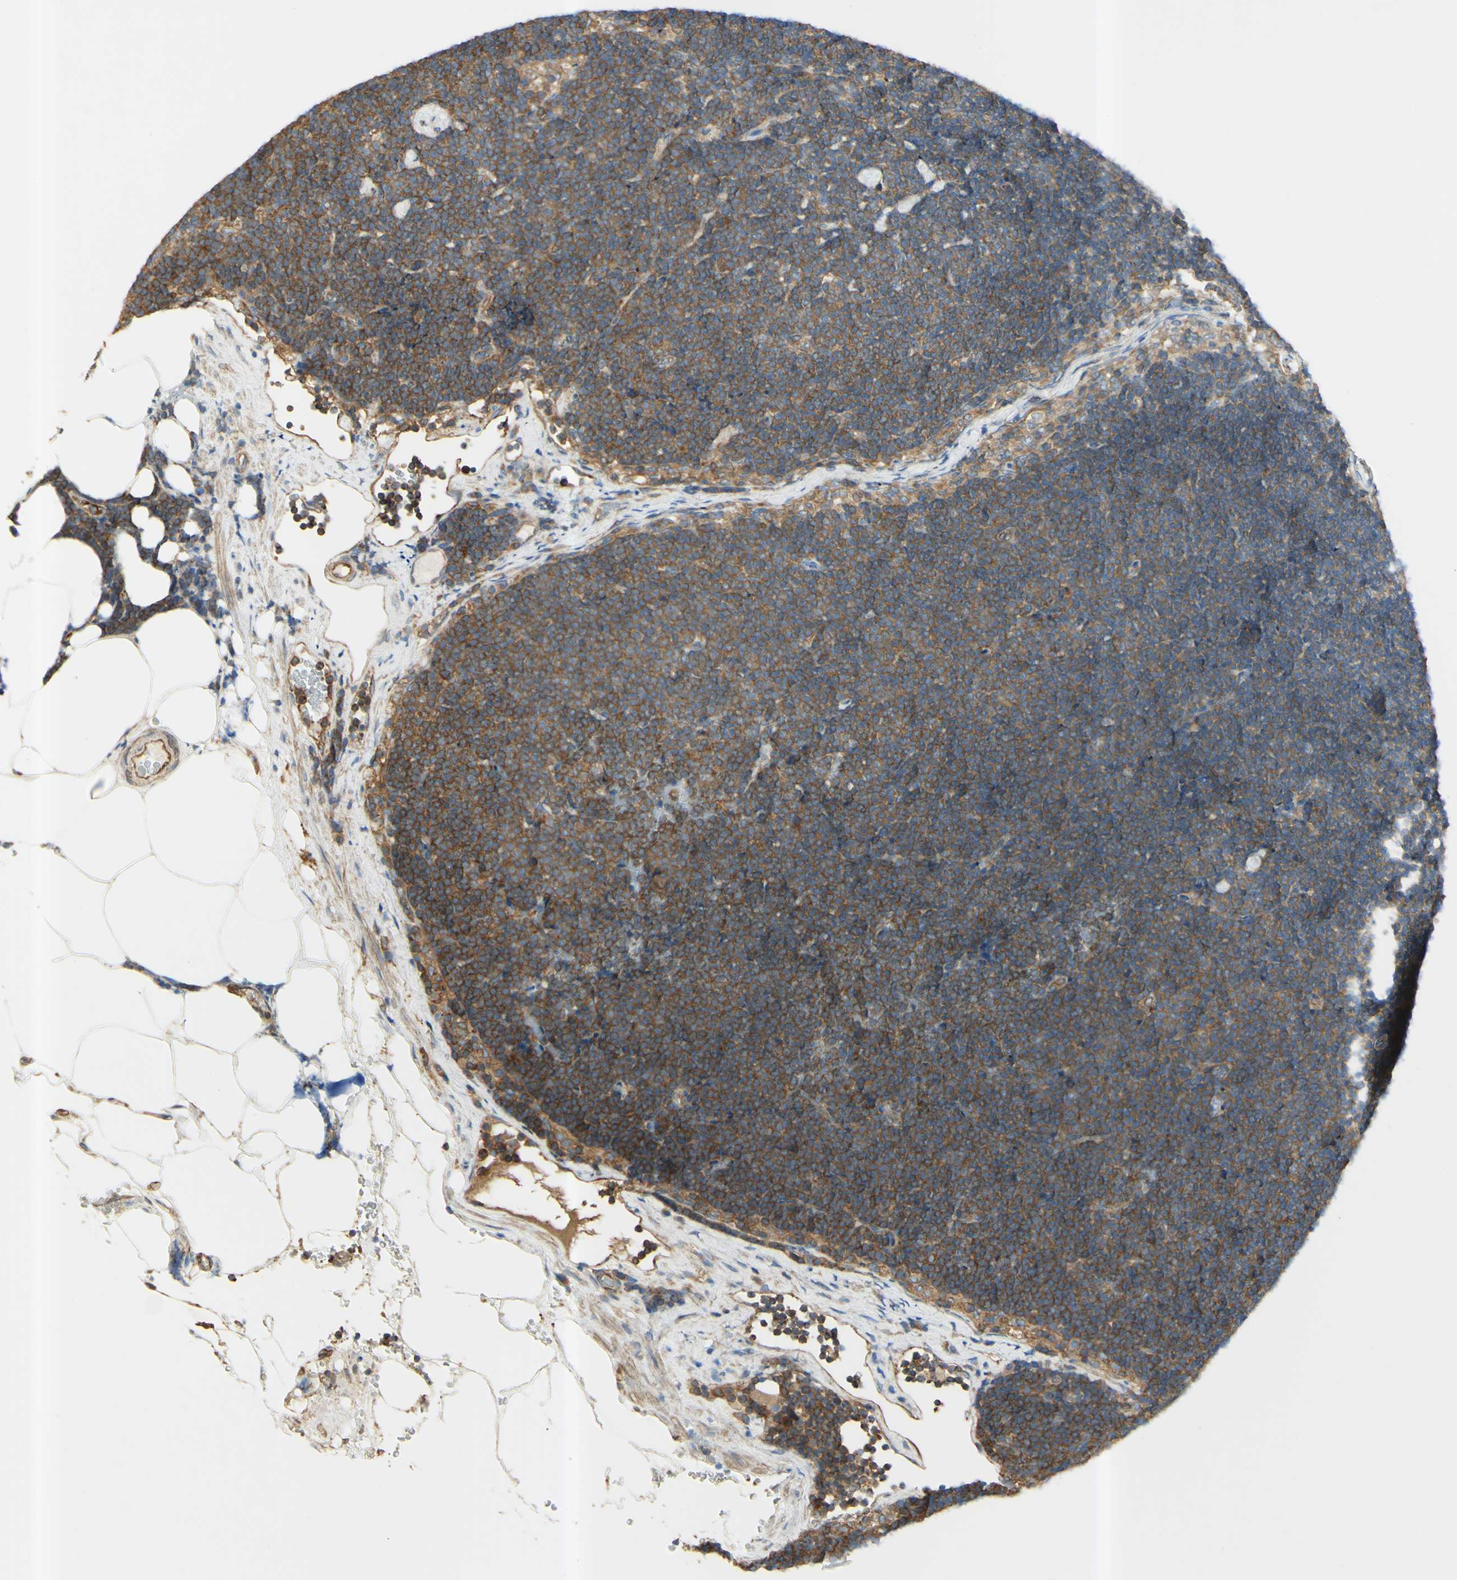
{"staining": {"intensity": "moderate", "quantity": ">75%", "location": "cytoplasmic/membranous"}, "tissue": "lymph node", "cell_type": "Germinal center cells", "image_type": "normal", "snomed": [{"axis": "morphology", "description": "Normal tissue, NOS"}, {"axis": "topography", "description": "Lymph node"}], "caption": "Germinal center cells exhibit medium levels of moderate cytoplasmic/membranous expression in about >75% of cells in unremarkable human lymph node. (DAB (3,3'-diaminobenzidine) IHC, brown staining for protein, blue staining for nuclei).", "gene": "IKBKG", "patient": {"sex": "male", "age": 63}}